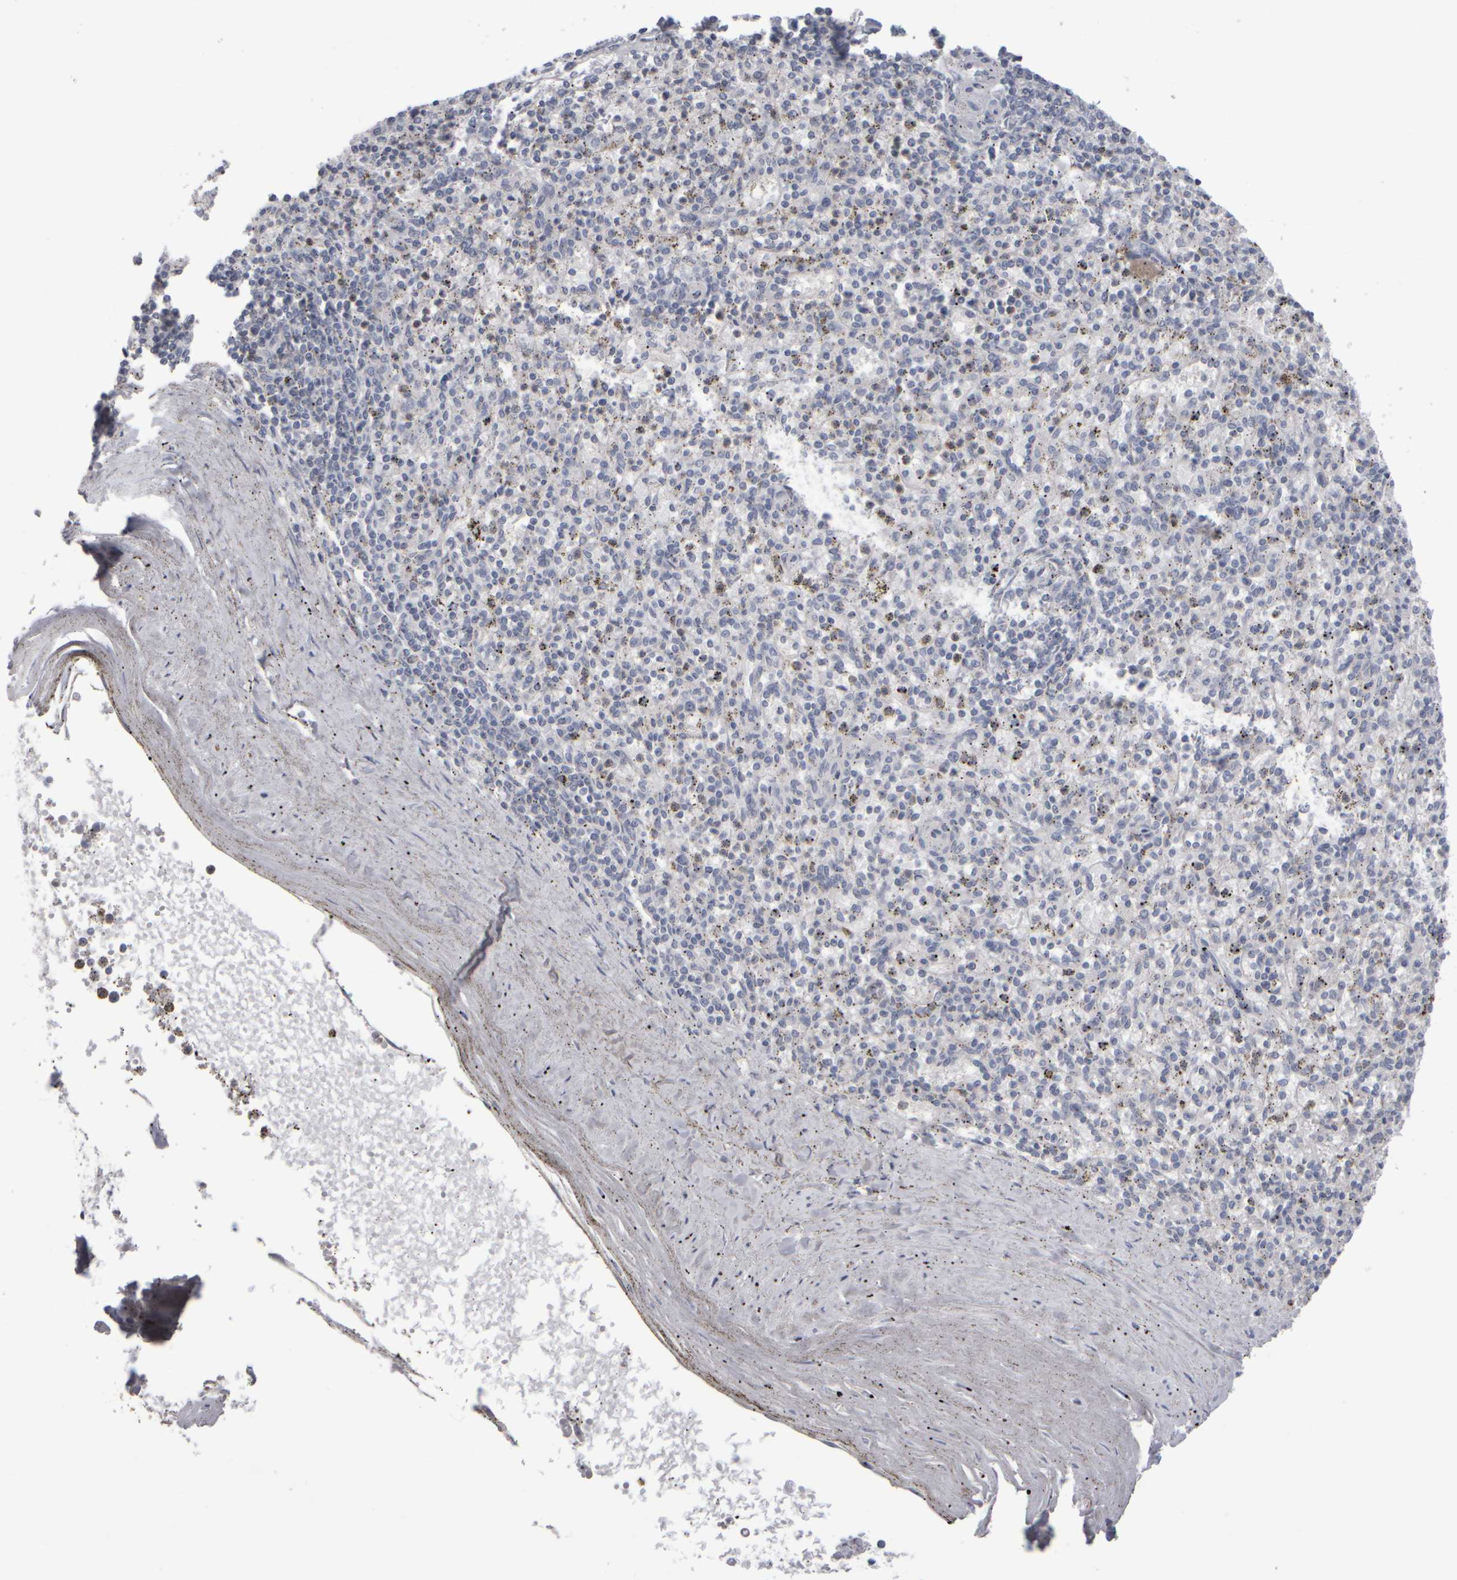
{"staining": {"intensity": "negative", "quantity": "none", "location": "none"}, "tissue": "spleen", "cell_type": "Cells in red pulp", "image_type": "normal", "snomed": [{"axis": "morphology", "description": "Normal tissue, NOS"}, {"axis": "topography", "description": "Spleen"}], "caption": "Immunohistochemistry photomicrograph of unremarkable spleen stained for a protein (brown), which reveals no positivity in cells in red pulp.", "gene": "EPHX2", "patient": {"sex": "male", "age": 72}}